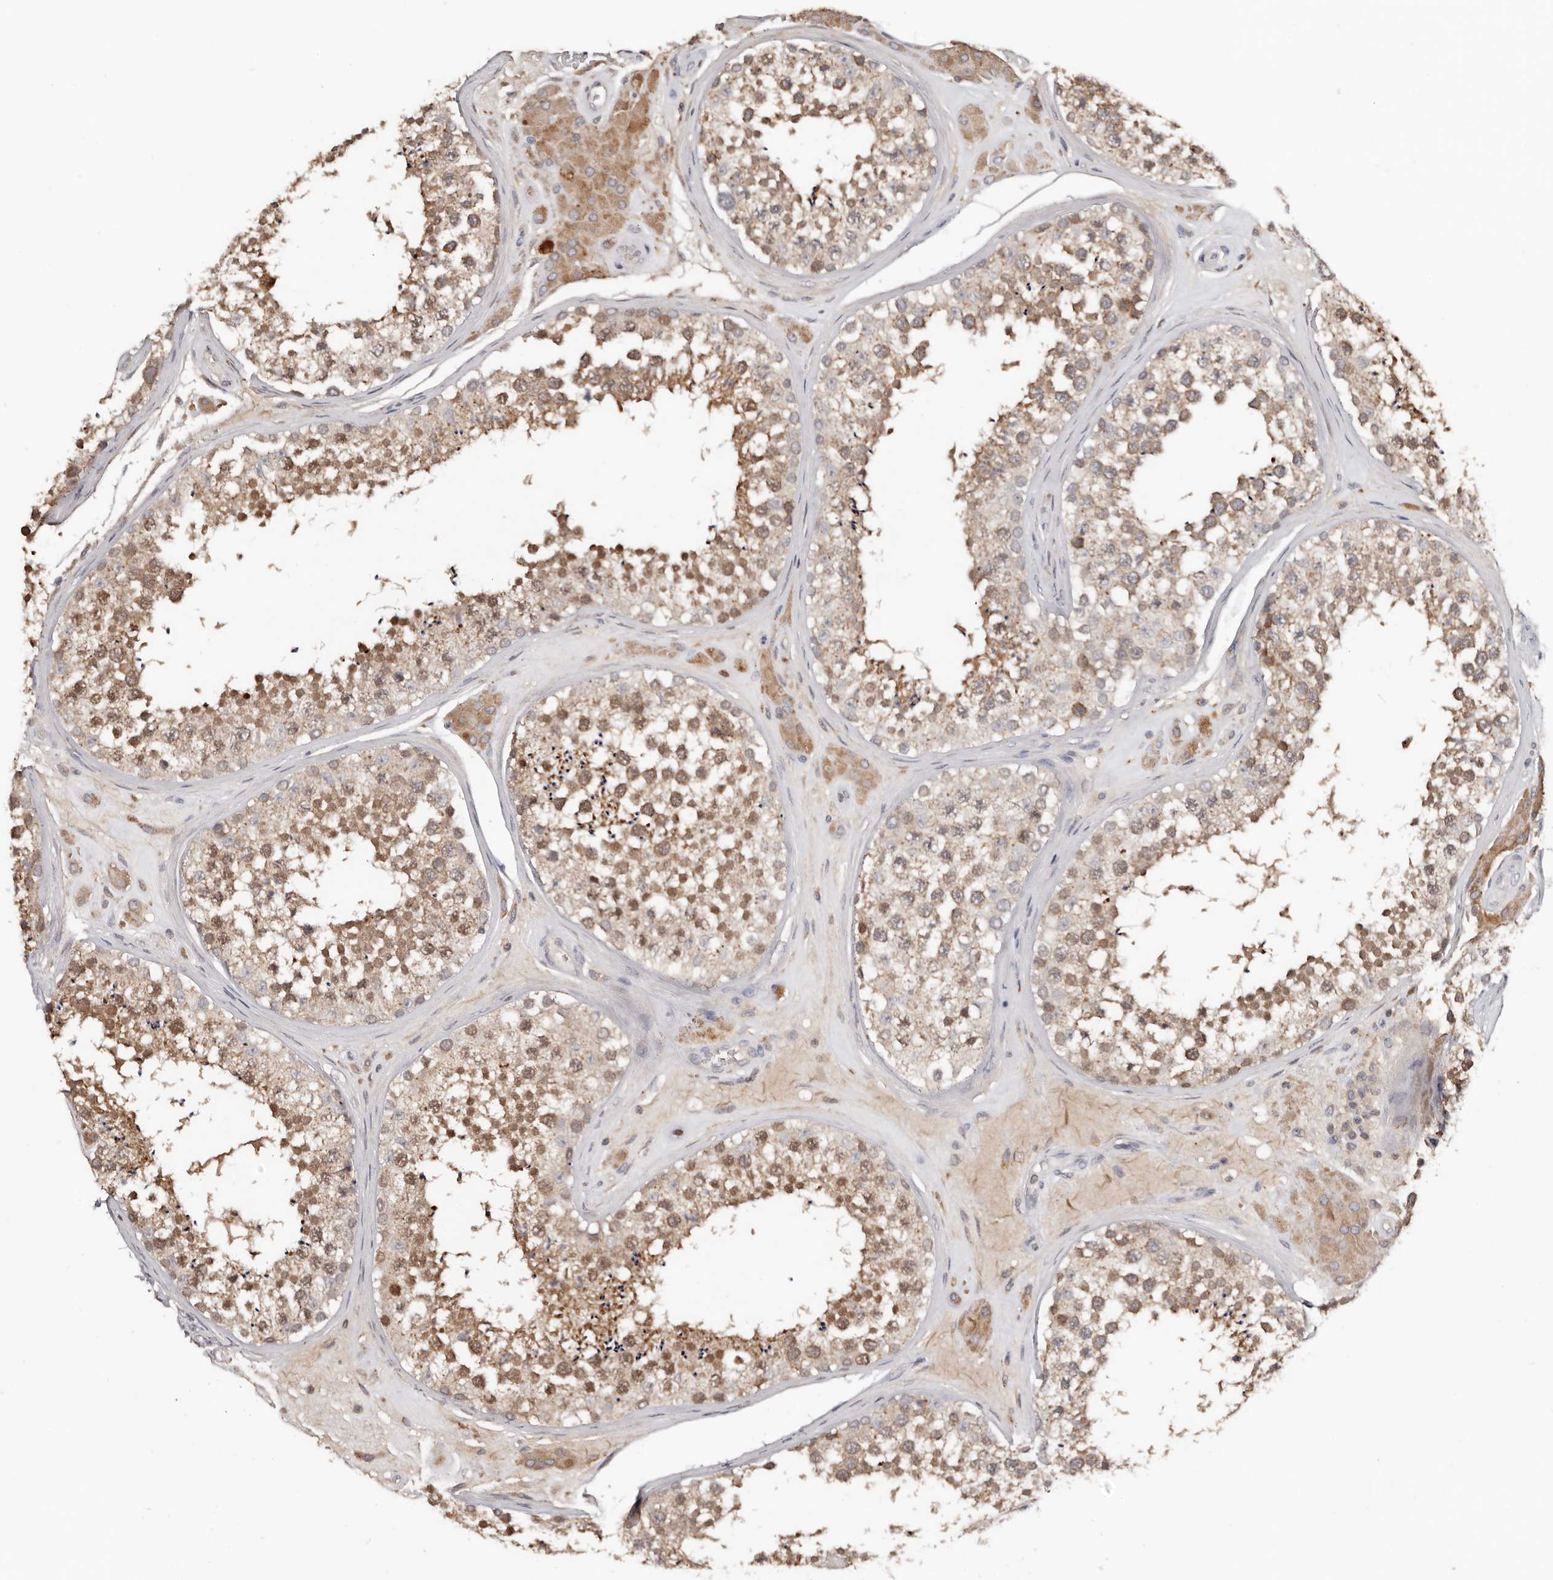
{"staining": {"intensity": "moderate", "quantity": ">75%", "location": "cytoplasmic/membranous"}, "tissue": "testis", "cell_type": "Cells in seminiferous ducts", "image_type": "normal", "snomed": [{"axis": "morphology", "description": "Normal tissue, NOS"}, {"axis": "topography", "description": "Testis"}], "caption": "This is an image of immunohistochemistry (IHC) staining of benign testis, which shows moderate positivity in the cytoplasmic/membranous of cells in seminiferous ducts.", "gene": "SLC39A2", "patient": {"sex": "male", "age": 46}}